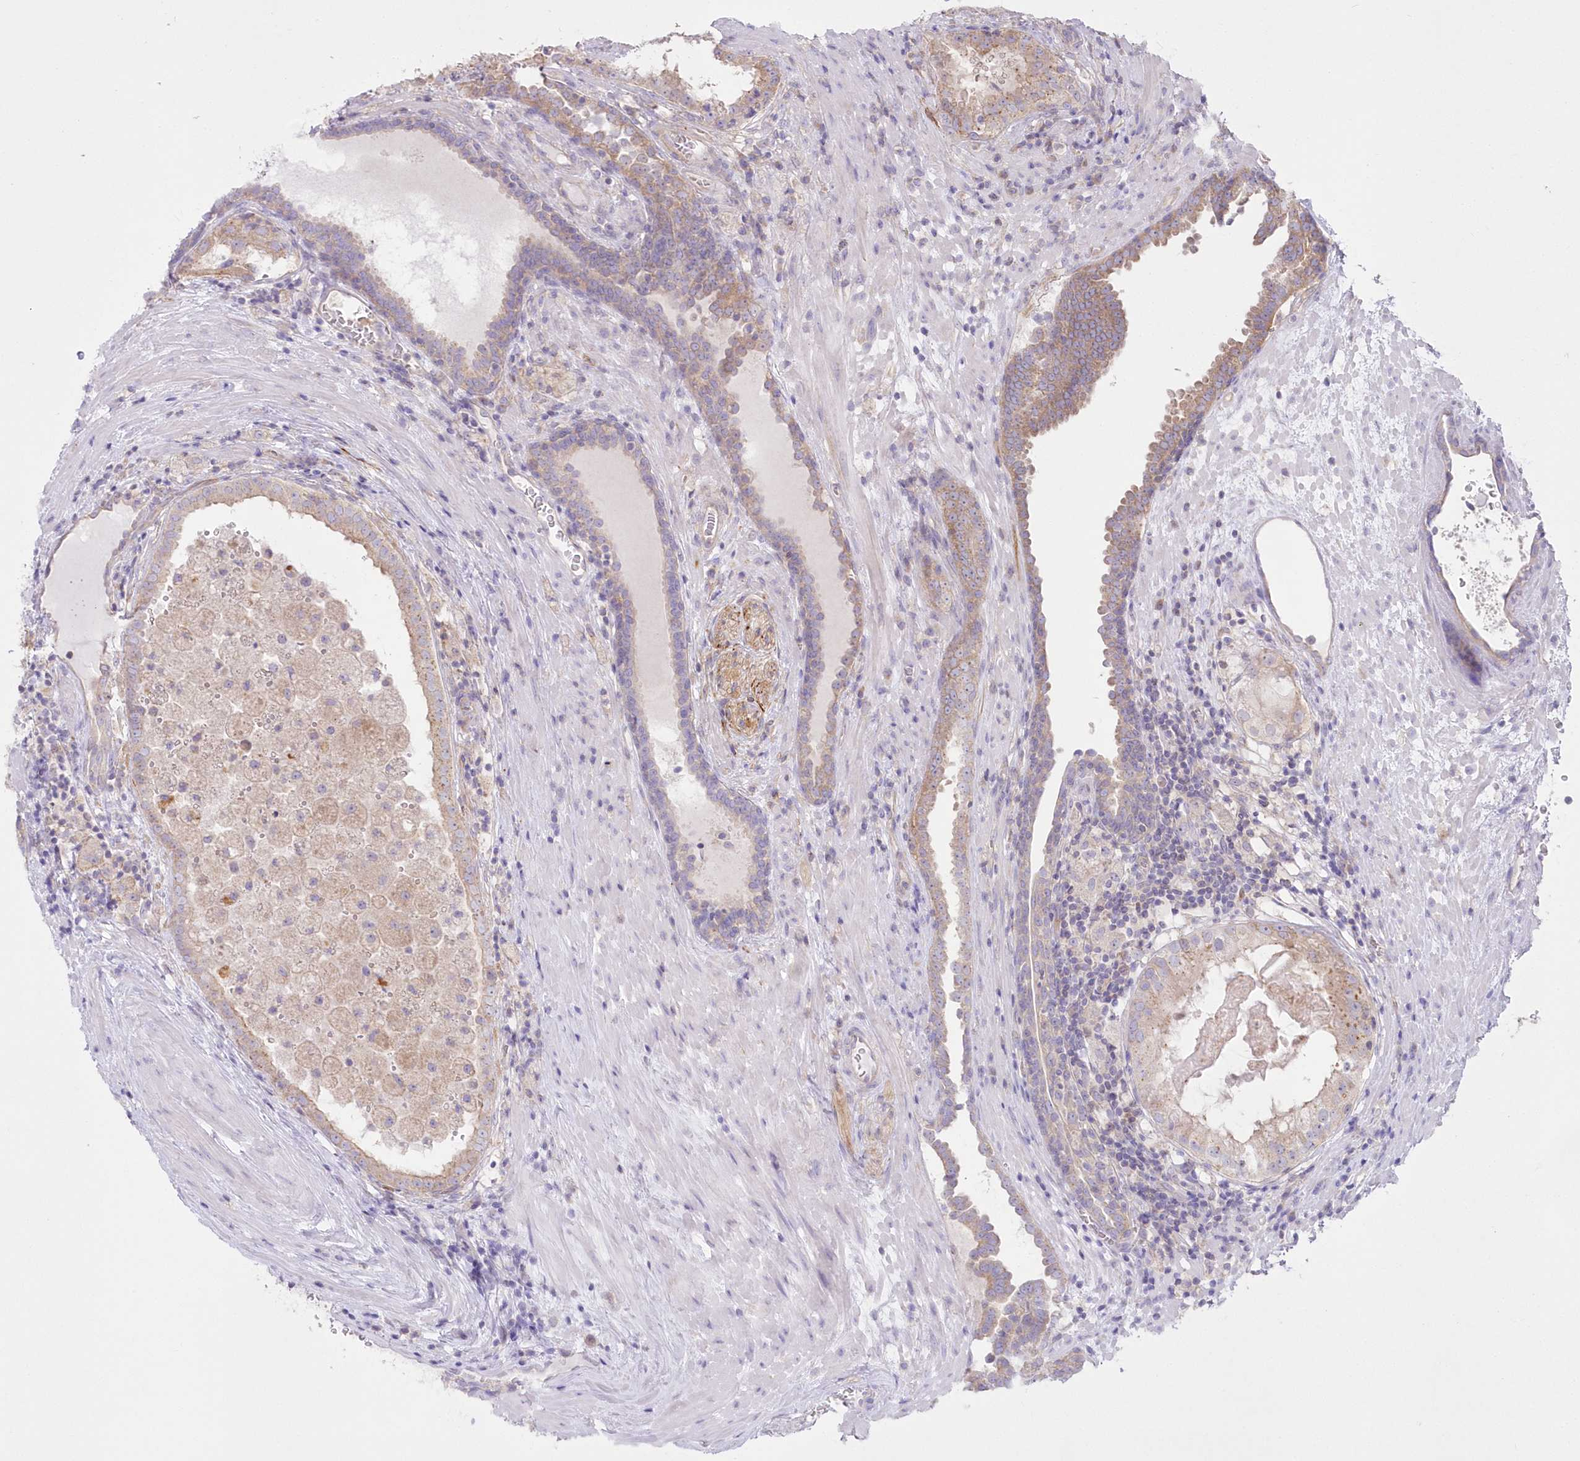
{"staining": {"intensity": "moderate", "quantity": "25%-75%", "location": "cytoplasmic/membranous"}, "tissue": "prostate cancer", "cell_type": "Tumor cells", "image_type": "cancer", "snomed": [{"axis": "morphology", "description": "Adenocarcinoma, High grade"}, {"axis": "topography", "description": "Prostate"}], "caption": "High-power microscopy captured an IHC photomicrograph of prostate high-grade adenocarcinoma, revealing moderate cytoplasmic/membranous positivity in approximately 25%-75% of tumor cells.", "gene": "ZNF843", "patient": {"sex": "male", "age": 68}}